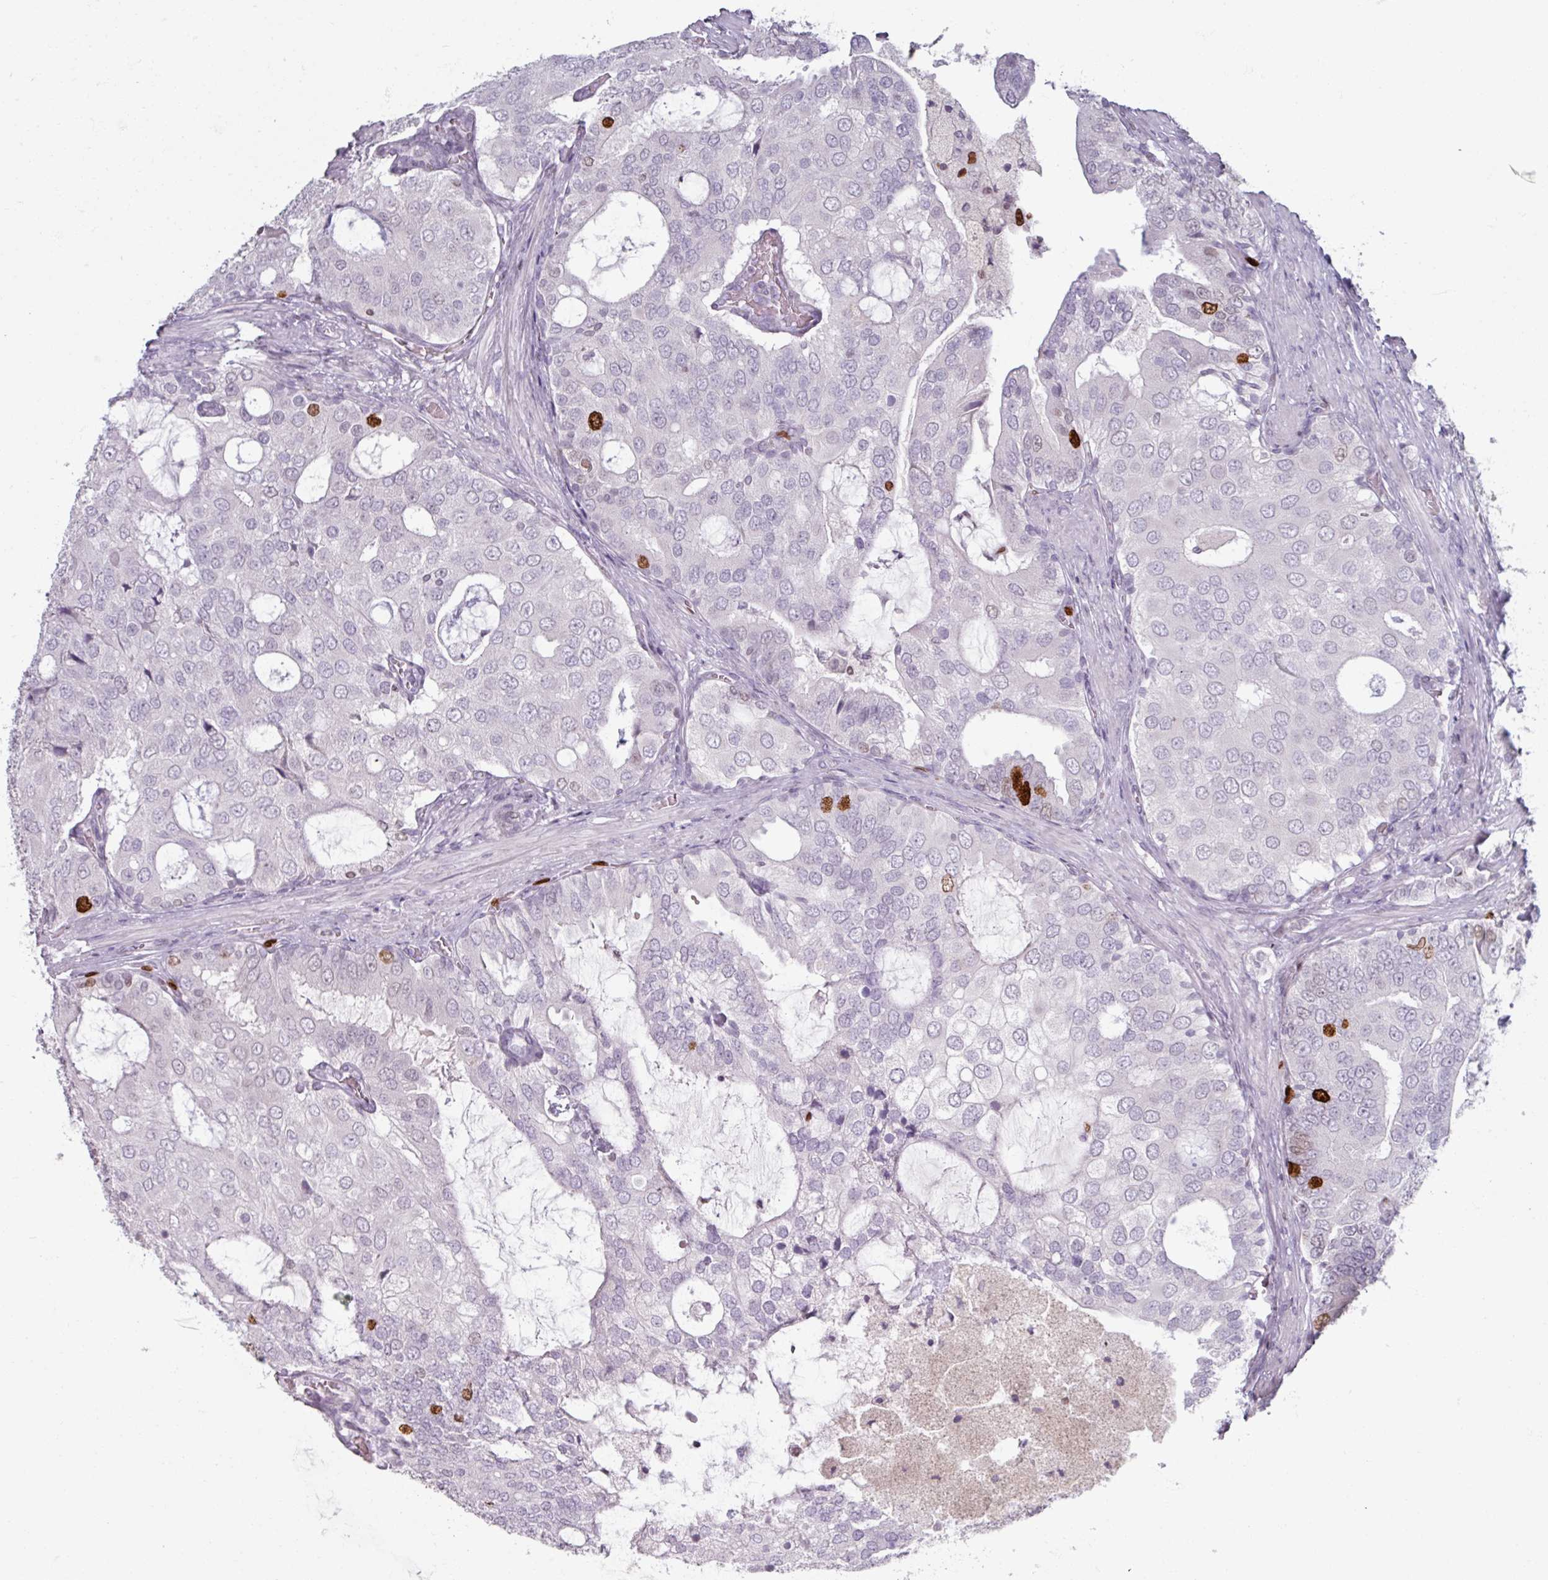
{"staining": {"intensity": "strong", "quantity": "<25%", "location": "nuclear"}, "tissue": "prostate cancer", "cell_type": "Tumor cells", "image_type": "cancer", "snomed": [{"axis": "morphology", "description": "Adenocarcinoma, High grade"}, {"axis": "topography", "description": "Prostate"}], "caption": "This is an image of IHC staining of prostate high-grade adenocarcinoma, which shows strong staining in the nuclear of tumor cells.", "gene": "ATAD2", "patient": {"sex": "male", "age": 55}}